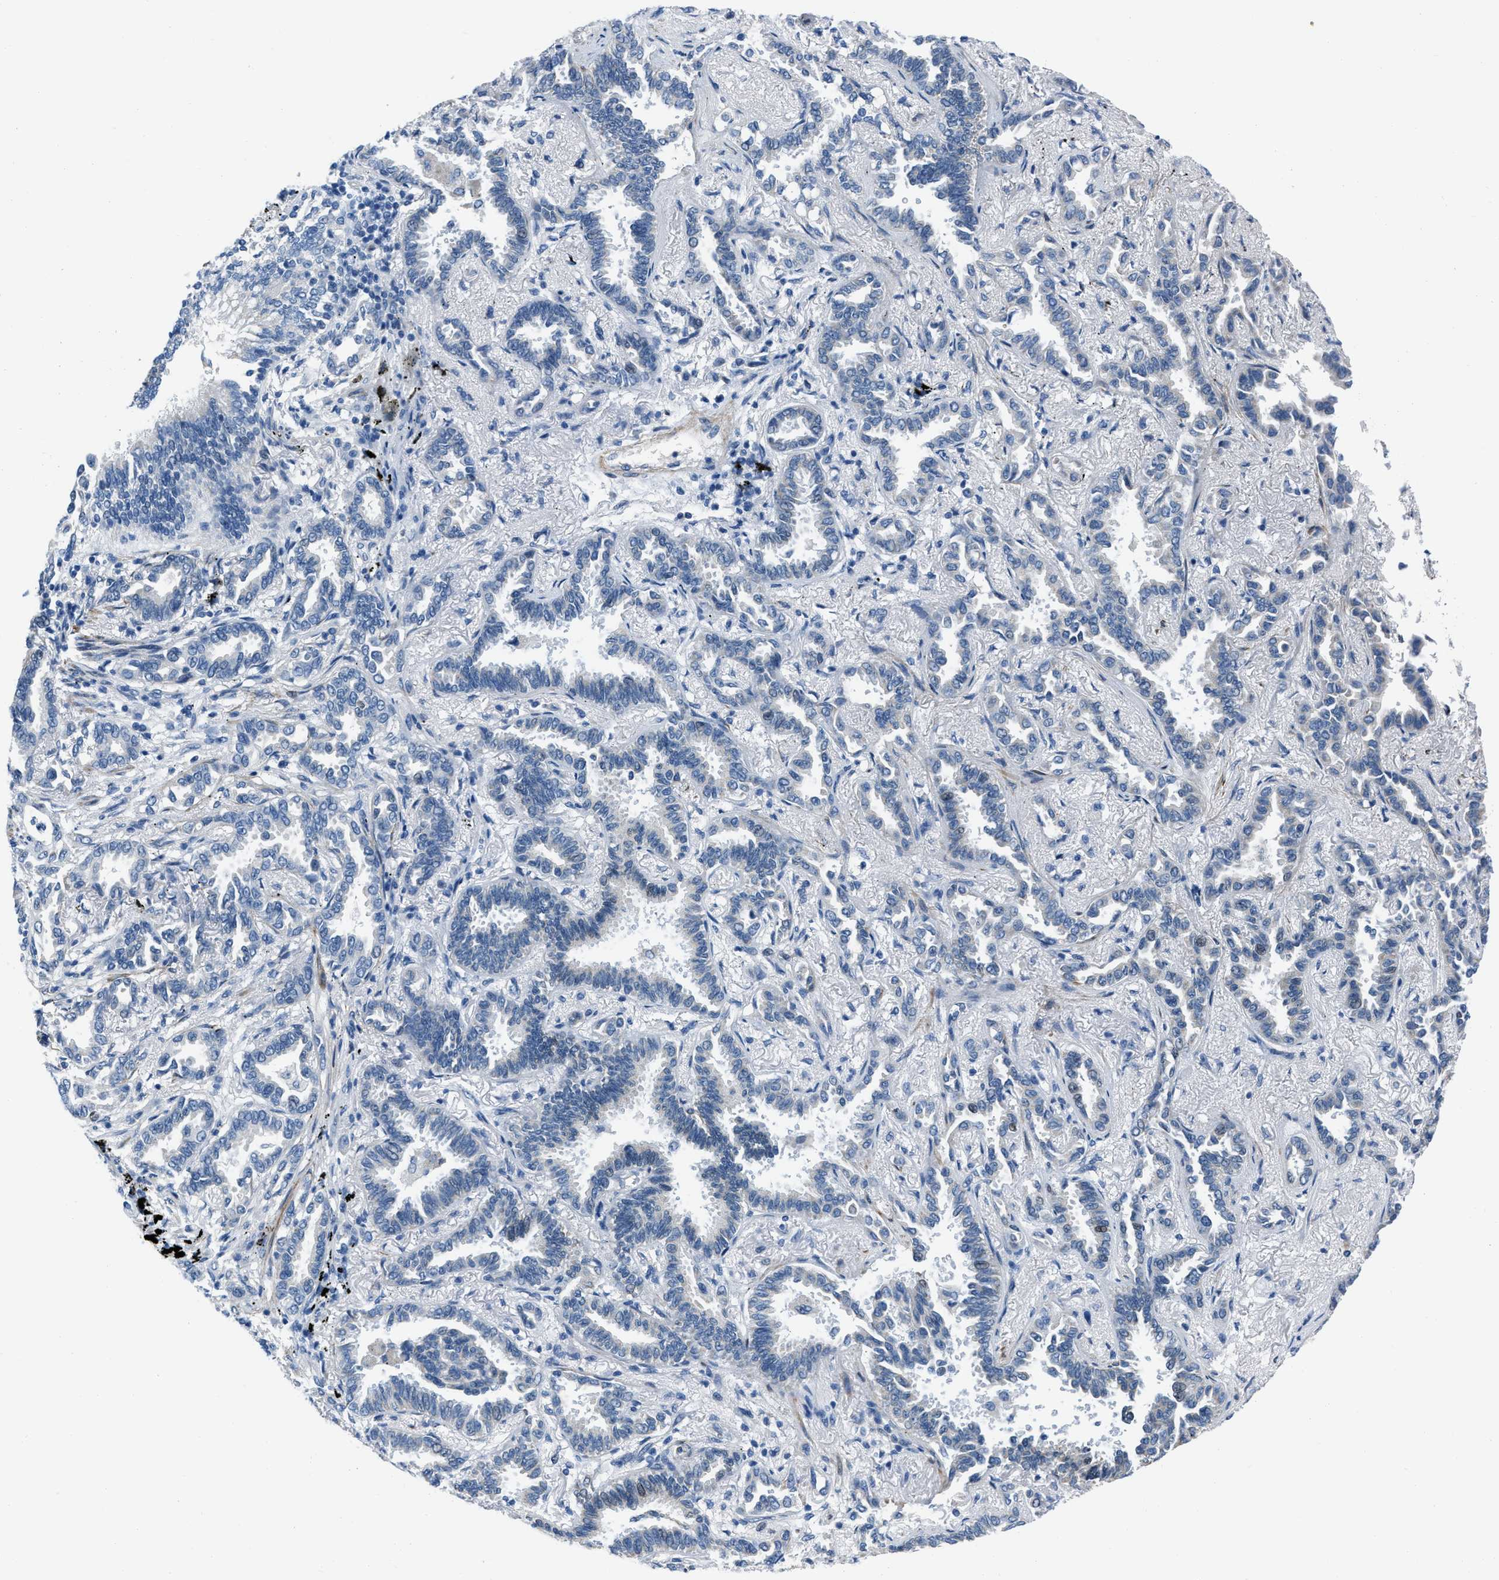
{"staining": {"intensity": "negative", "quantity": "none", "location": "none"}, "tissue": "lung cancer", "cell_type": "Tumor cells", "image_type": "cancer", "snomed": [{"axis": "morphology", "description": "Adenocarcinoma, NOS"}, {"axis": "topography", "description": "Lung"}], "caption": "This is a image of immunohistochemistry staining of lung adenocarcinoma, which shows no positivity in tumor cells.", "gene": "SPATC1L", "patient": {"sex": "male", "age": 59}}